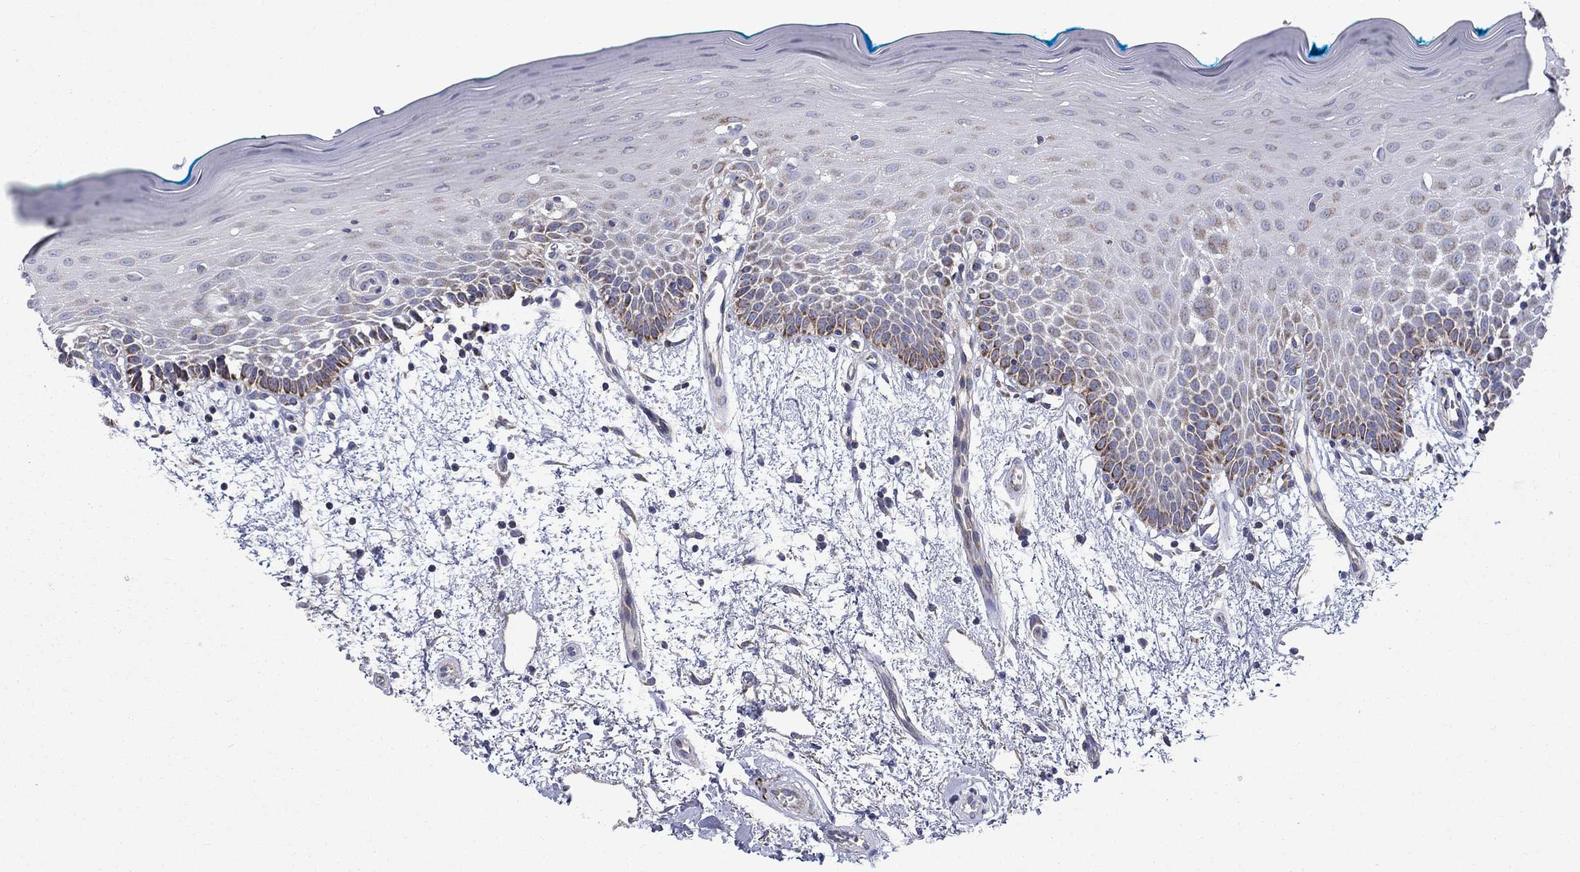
{"staining": {"intensity": "negative", "quantity": "none", "location": "none"}, "tissue": "oral mucosa", "cell_type": "Squamous epithelial cells", "image_type": "normal", "snomed": [{"axis": "morphology", "description": "Normal tissue, NOS"}, {"axis": "morphology", "description": "Squamous cell carcinoma, NOS"}, {"axis": "topography", "description": "Oral tissue"}, {"axis": "topography", "description": "Head-Neck"}], "caption": "The photomicrograph displays no significant staining in squamous epithelial cells of oral mucosa.", "gene": "CISD1", "patient": {"sex": "female", "age": 75}}